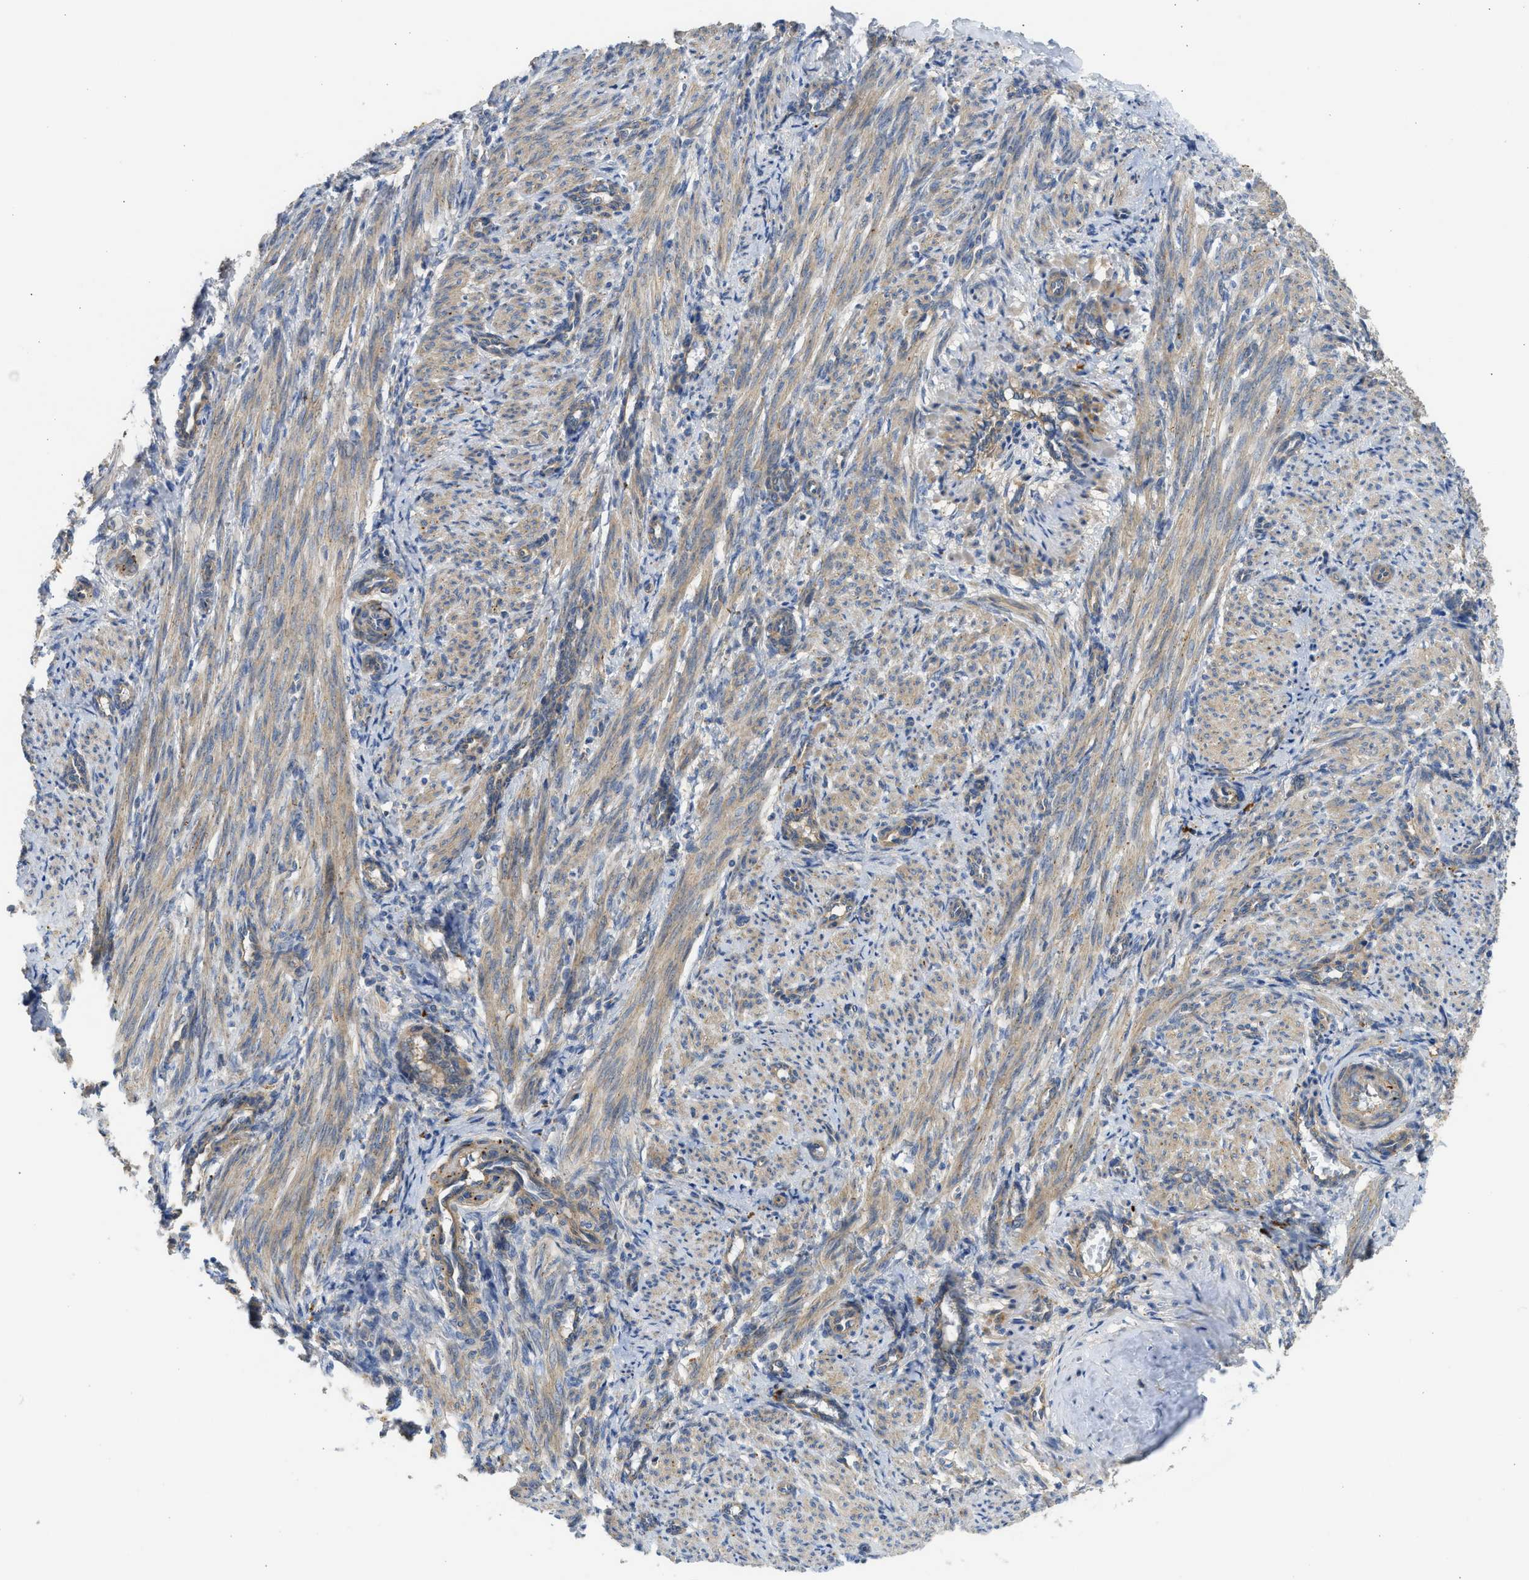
{"staining": {"intensity": "moderate", "quantity": ">75%", "location": "cytoplasmic/membranous"}, "tissue": "smooth muscle", "cell_type": "Smooth muscle cells", "image_type": "normal", "snomed": [{"axis": "morphology", "description": "Normal tissue, NOS"}, {"axis": "topography", "description": "Endometrium"}], "caption": "Normal smooth muscle shows moderate cytoplasmic/membranous positivity in approximately >75% of smooth muscle cells, visualized by immunohistochemistry.", "gene": "CSRNP2", "patient": {"sex": "female", "age": 33}}